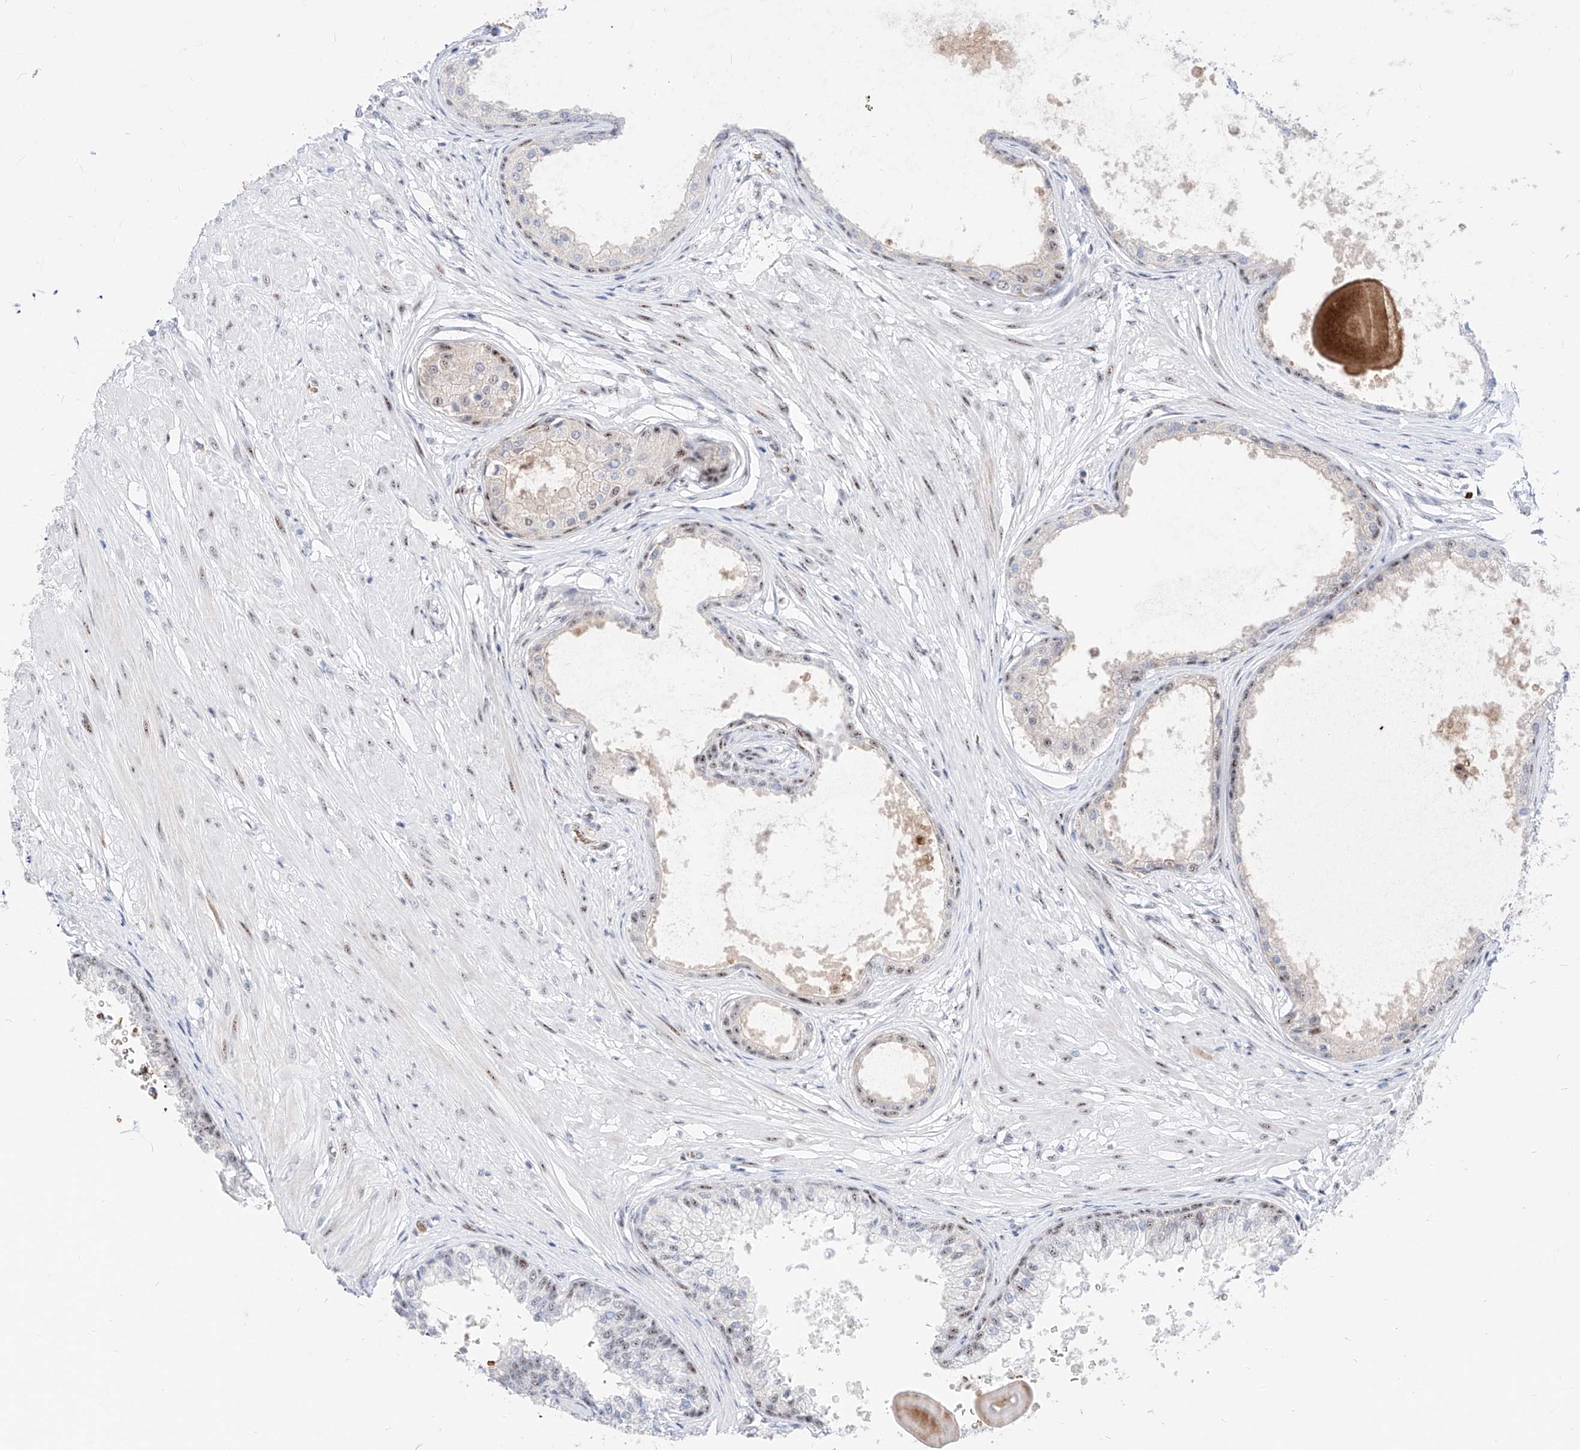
{"staining": {"intensity": "moderate", "quantity": "25%-75%", "location": "nuclear"}, "tissue": "prostate", "cell_type": "Glandular cells", "image_type": "normal", "snomed": [{"axis": "morphology", "description": "Normal tissue, NOS"}, {"axis": "topography", "description": "Prostate"}], "caption": "Glandular cells demonstrate moderate nuclear expression in about 25%-75% of cells in unremarkable prostate.", "gene": "ZFP42", "patient": {"sex": "male", "age": 48}}